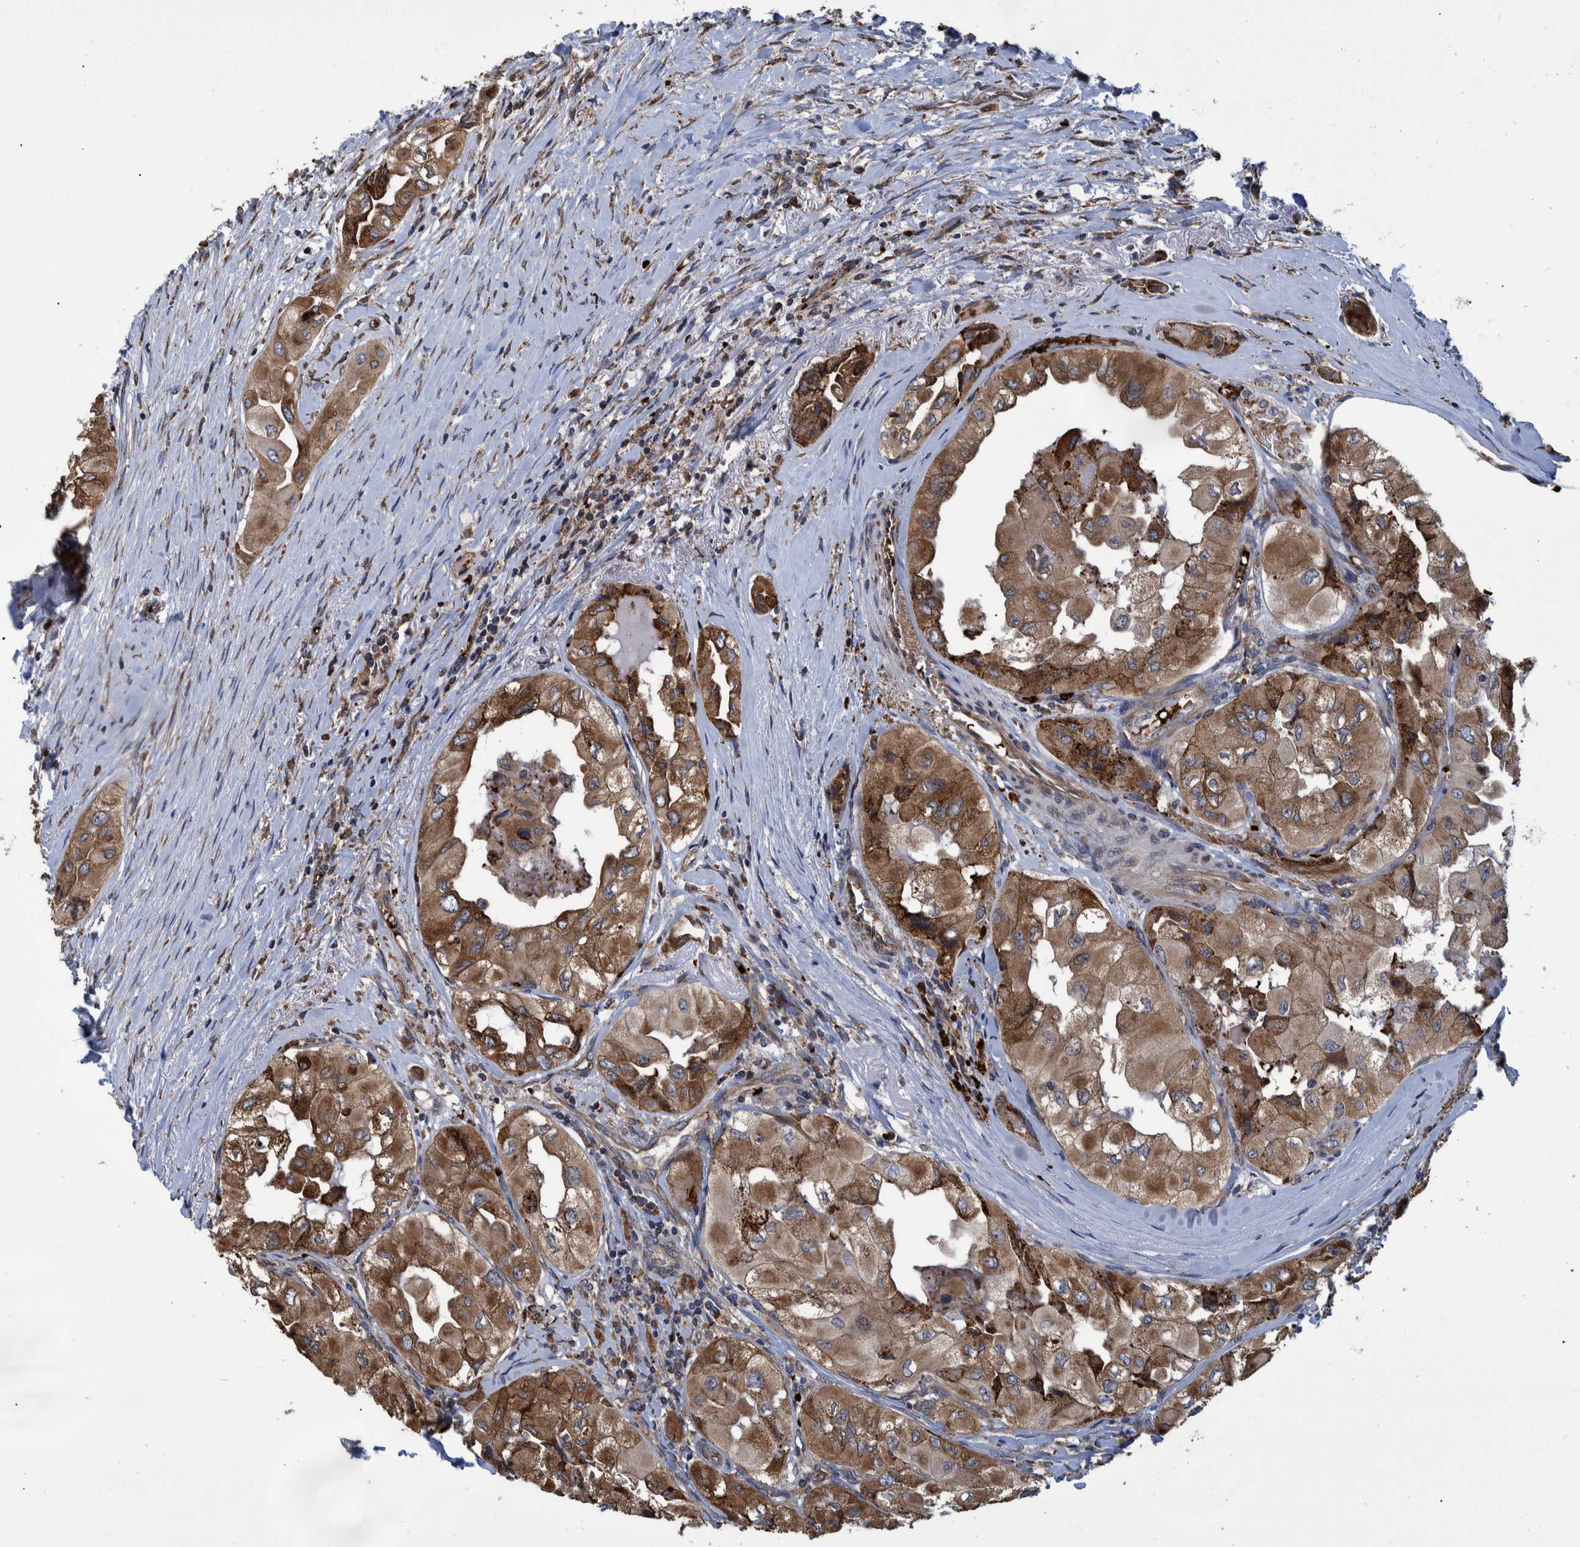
{"staining": {"intensity": "moderate", "quantity": ">75%", "location": "cytoplasmic/membranous"}, "tissue": "thyroid cancer", "cell_type": "Tumor cells", "image_type": "cancer", "snomed": [{"axis": "morphology", "description": "Papillary adenocarcinoma, NOS"}, {"axis": "topography", "description": "Thyroid gland"}], "caption": "Protein expression analysis of human thyroid cancer (papillary adenocarcinoma) reveals moderate cytoplasmic/membranous staining in approximately >75% of tumor cells. Ihc stains the protein in brown and the nuclei are stained blue.", "gene": "SPAG5", "patient": {"sex": "female", "age": 59}}